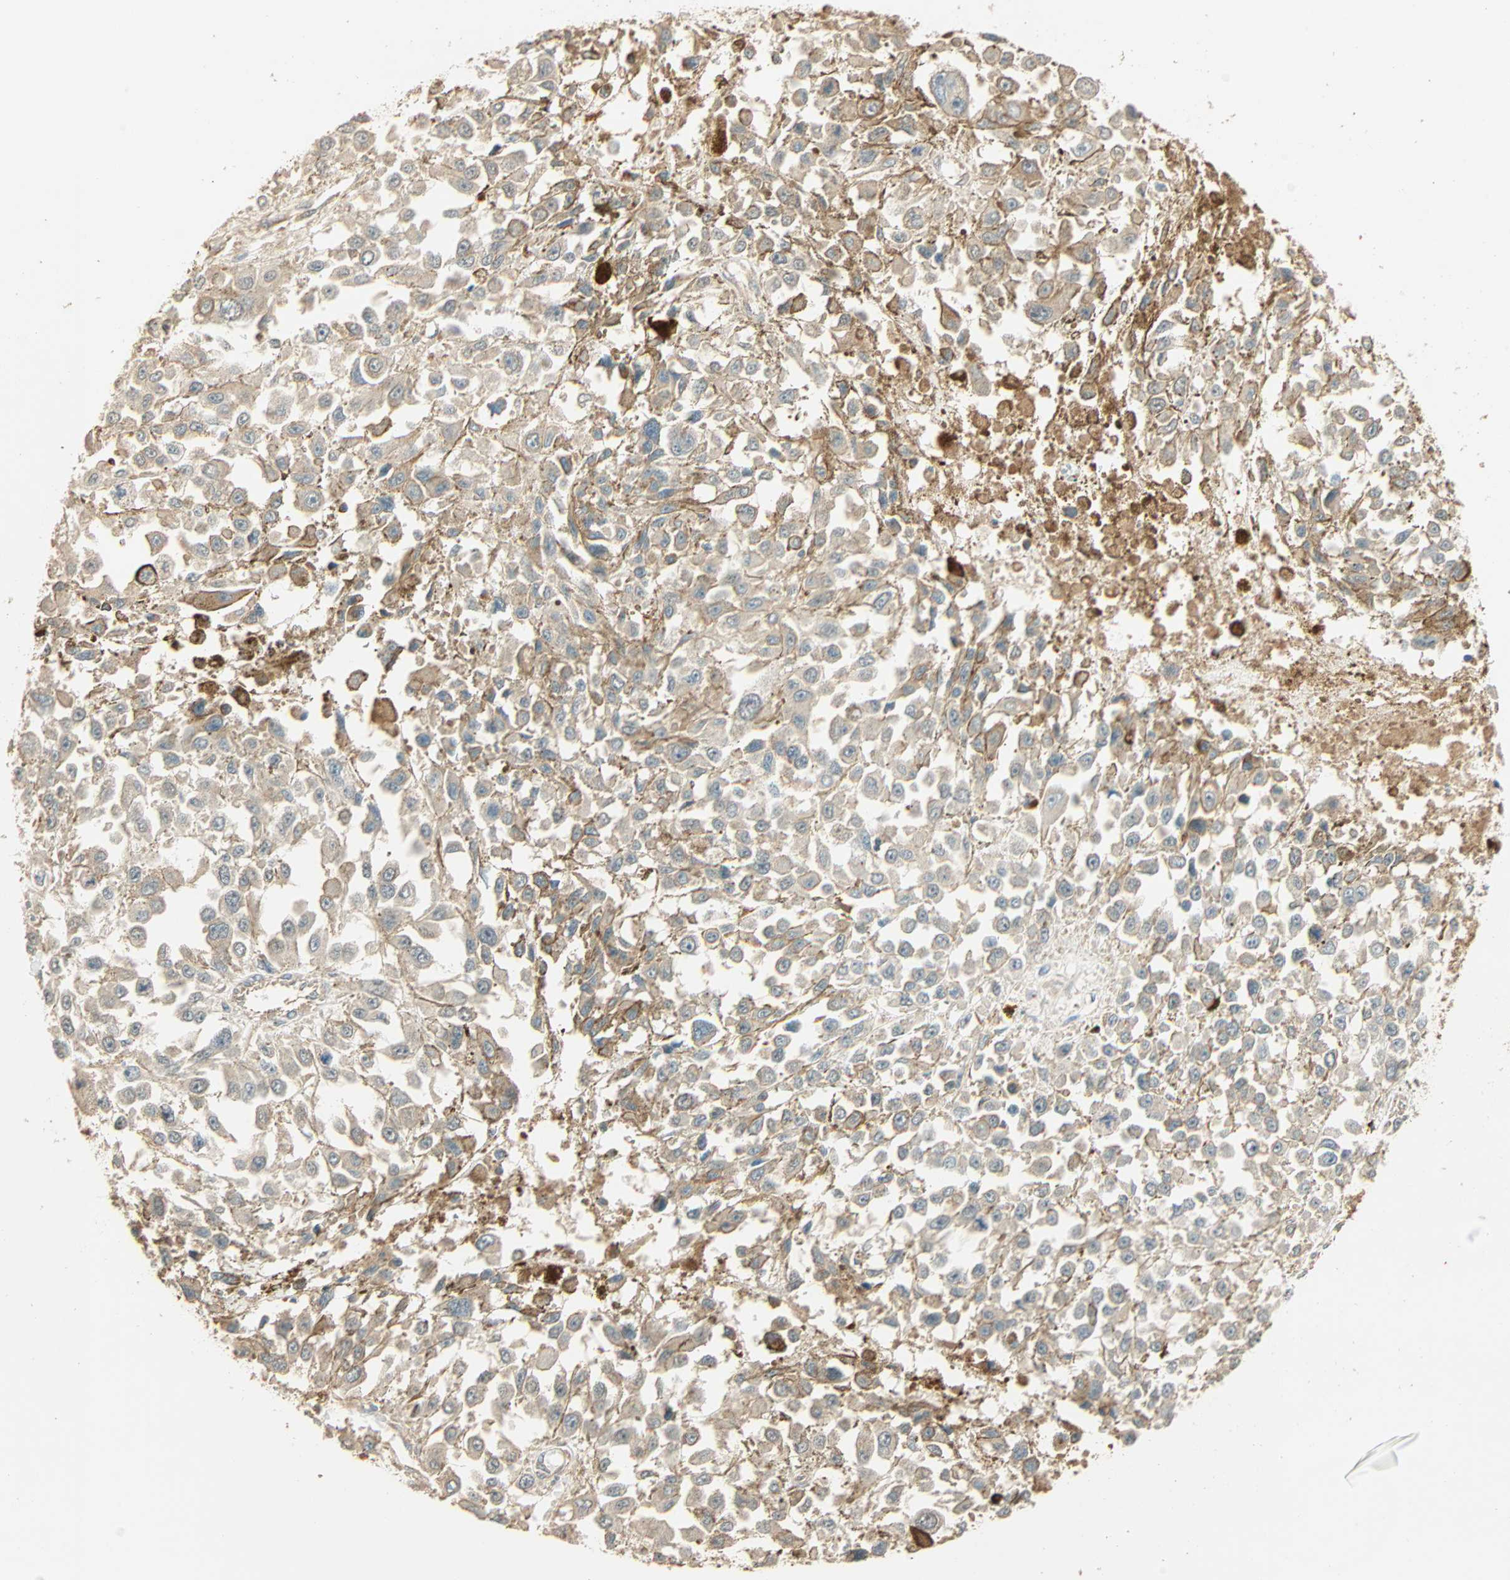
{"staining": {"intensity": "negative", "quantity": "none", "location": "none"}, "tissue": "melanoma", "cell_type": "Tumor cells", "image_type": "cancer", "snomed": [{"axis": "morphology", "description": "Malignant melanoma, Metastatic site"}, {"axis": "topography", "description": "Lymph node"}], "caption": "DAB (3,3'-diaminobenzidine) immunohistochemical staining of melanoma shows no significant staining in tumor cells.", "gene": "GALK1", "patient": {"sex": "male", "age": 59}}